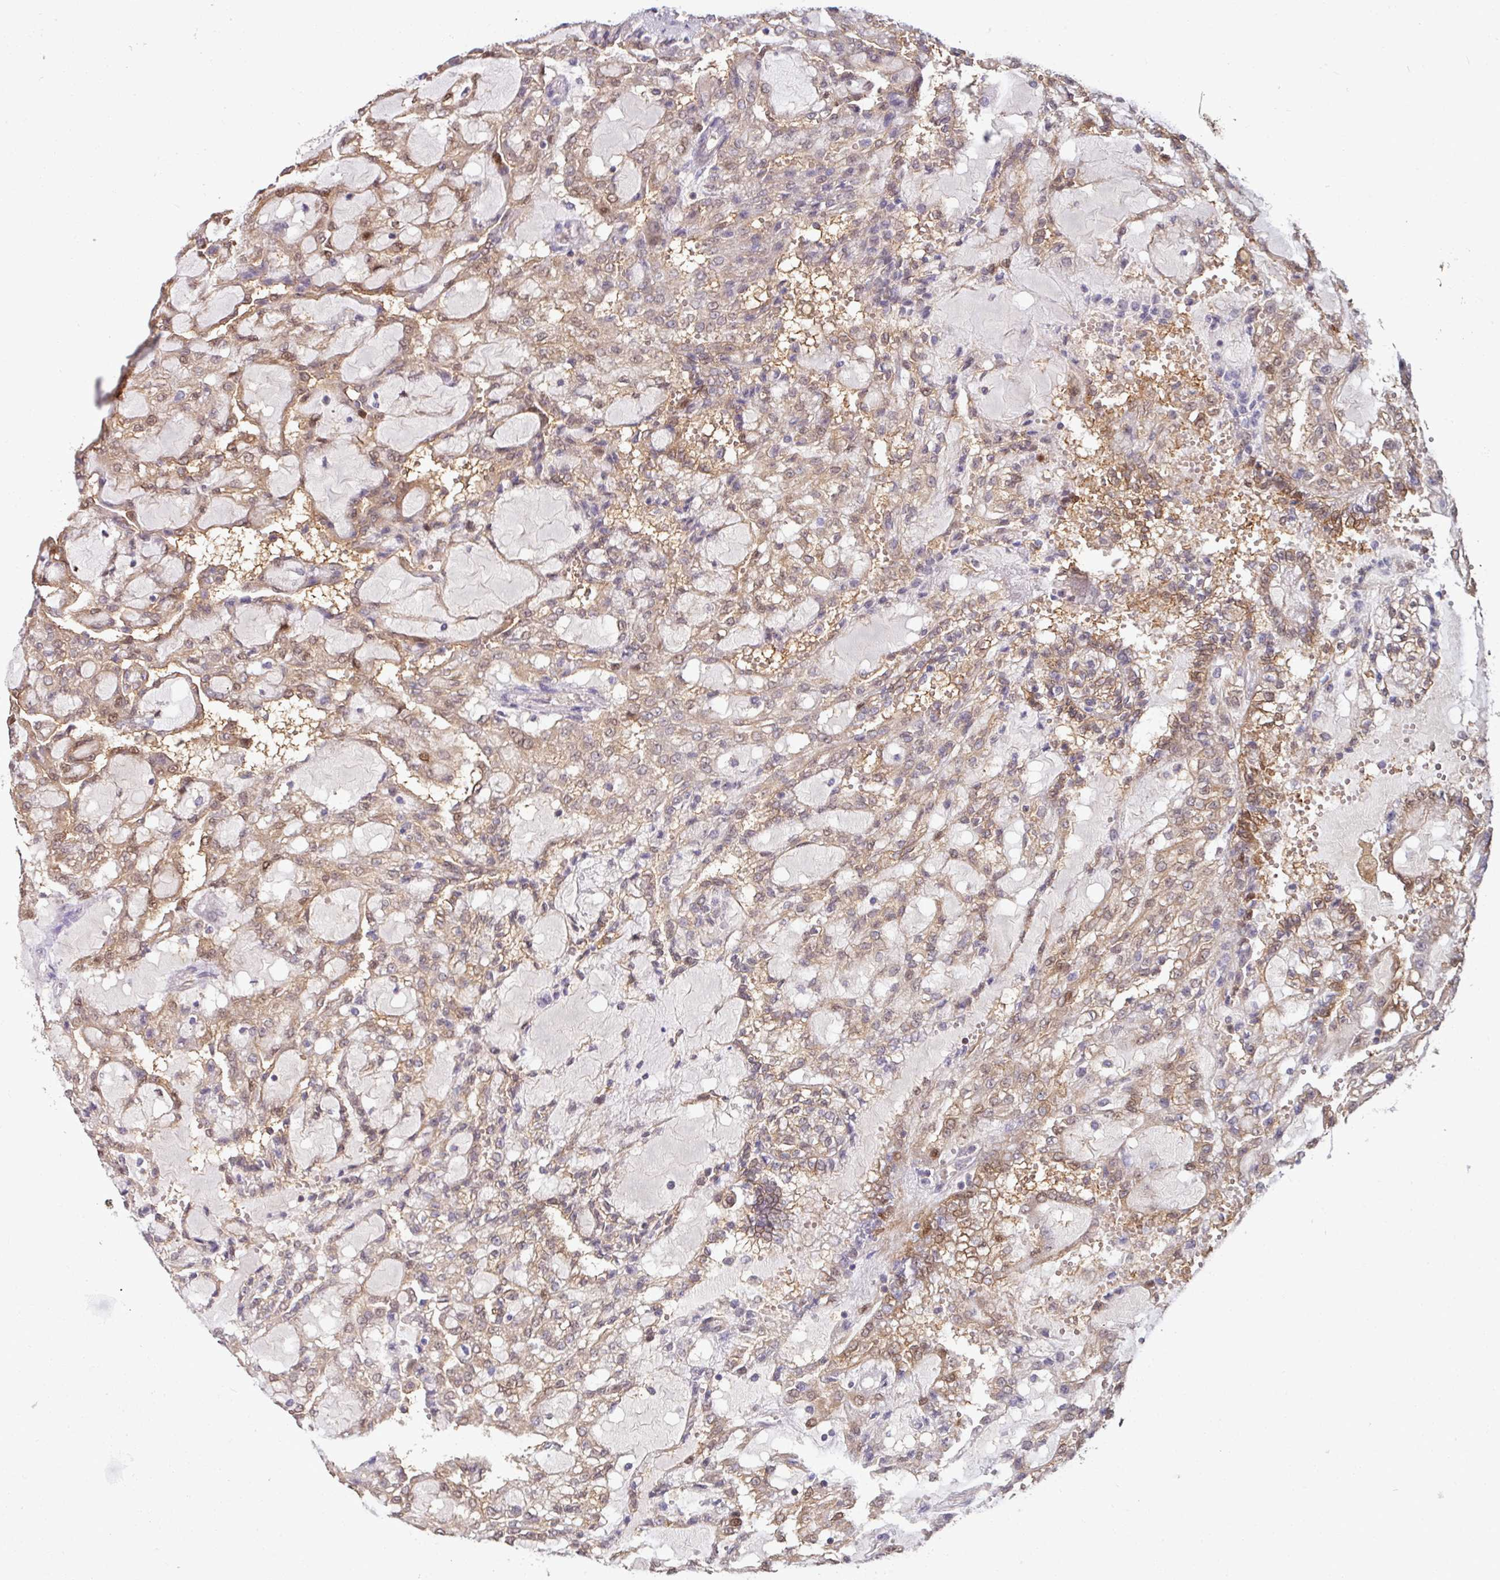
{"staining": {"intensity": "moderate", "quantity": "25%-75%", "location": "cytoplasmic/membranous"}, "tissue": "renal cancer", "cell_type": "Tumor cells", "image_type": "cancer", "snomed": [{"axis": "morphology", "description": "Adenocarcinoma, NOS"}, {"axis": "topography", "description": "Kidney"}], "caption": "IHC image of adenocarcinoma (renal) stained for a protein (brown), which exhibits medium levels of moderate cytoplasmic/membranous expression in approximately 25%-75% of tumor cells.", "gene": "SLAMF6", "patient": {"sex": "male", "age": 63}}